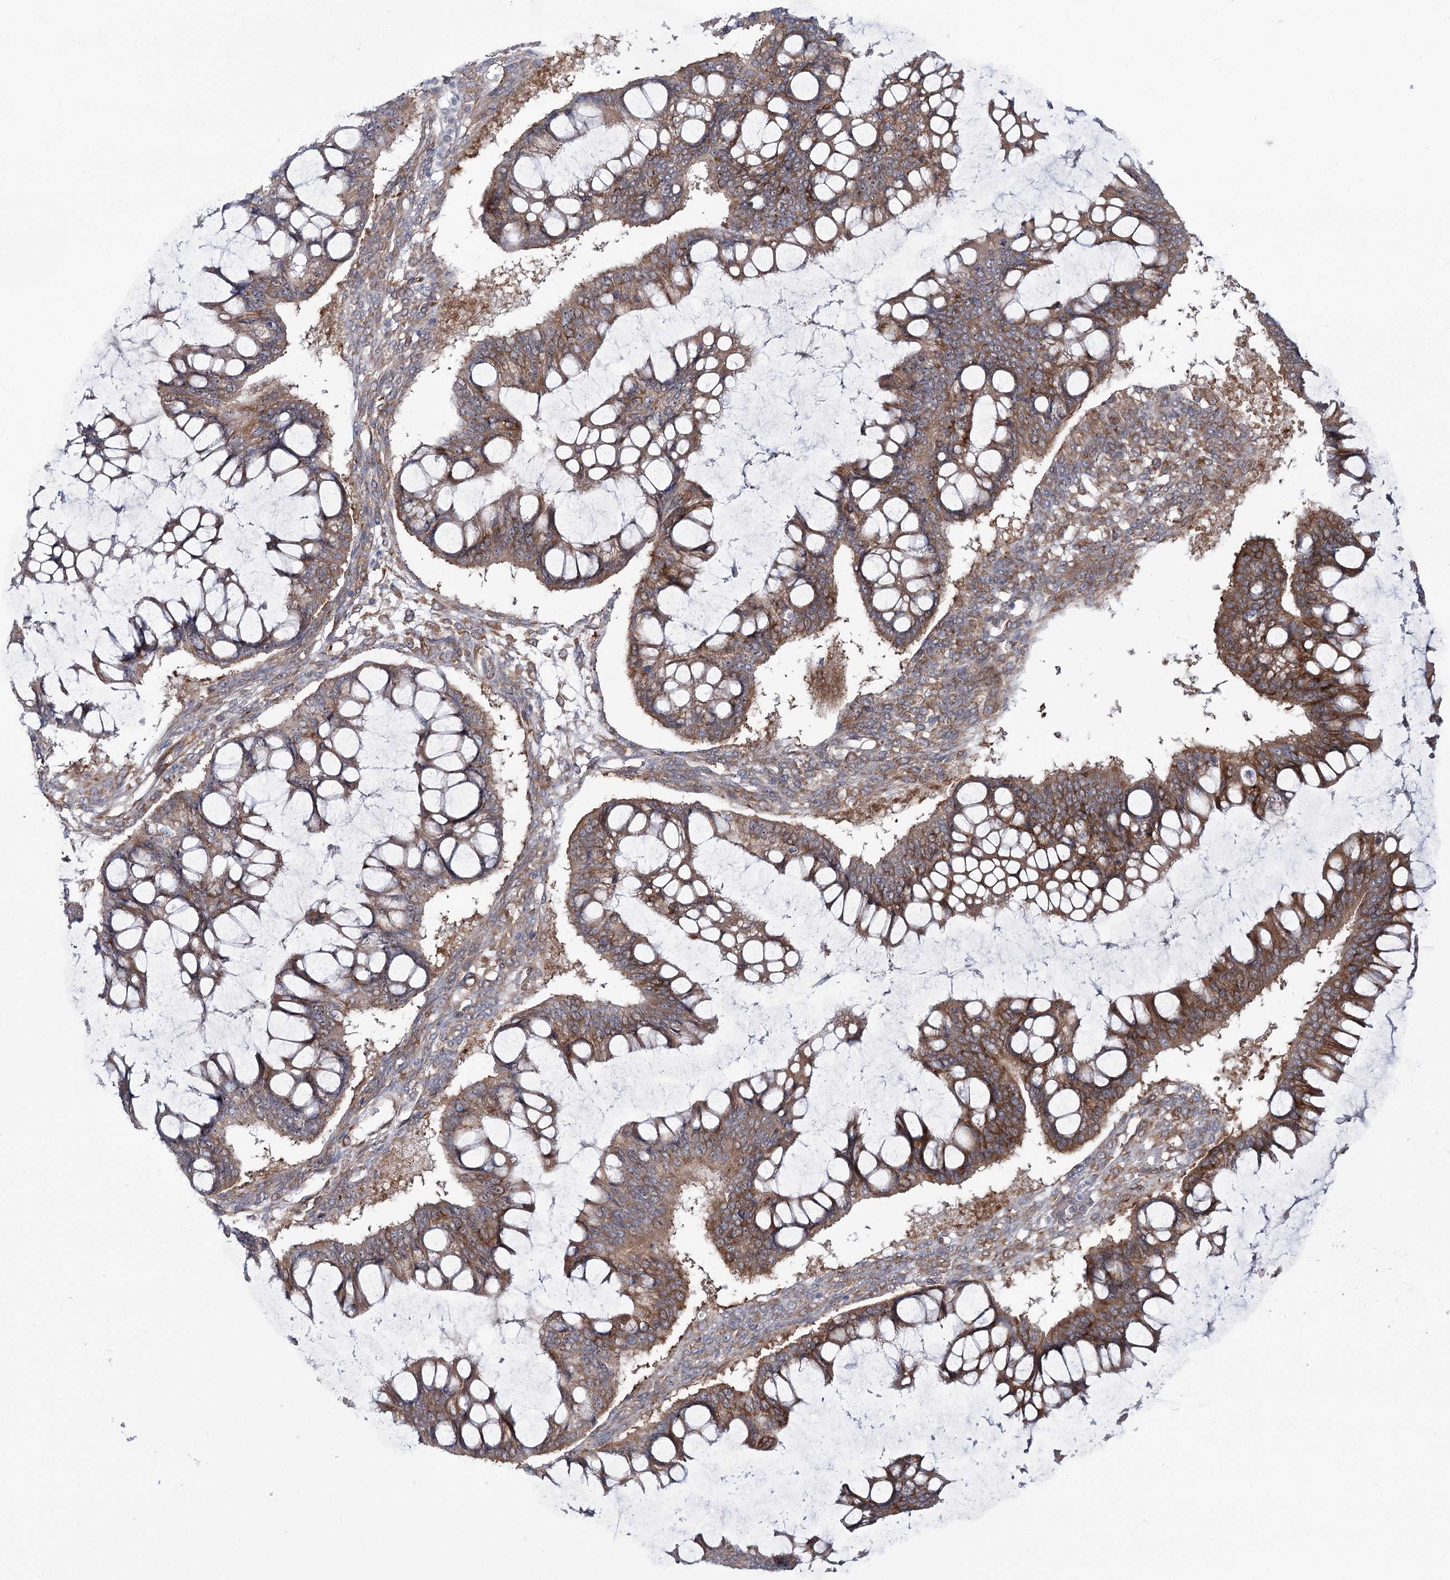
{"staining": {"intensity": "moderate", "quantity": ">75%", "location": "cytoplasmic/membranous"}, "tissue": "ovarian cancer", "cell_type": "Tumor cells", "image_type": "cancer", "snomed": [{"axis": "morphology", "description": "Cystadenocarcinoma, mucinous, NOS"}, {"axis": "topography", "description": "Ovary"}], "caption": "The micrograph reveals staining of ovarian mucinous cystadenocarcinoma, revealing moderate cytoplasmic/membranous protein expression (brown color) within tumor cells.", "gene": "VWA2", "patient": {"sex": "female", "age": 73}}